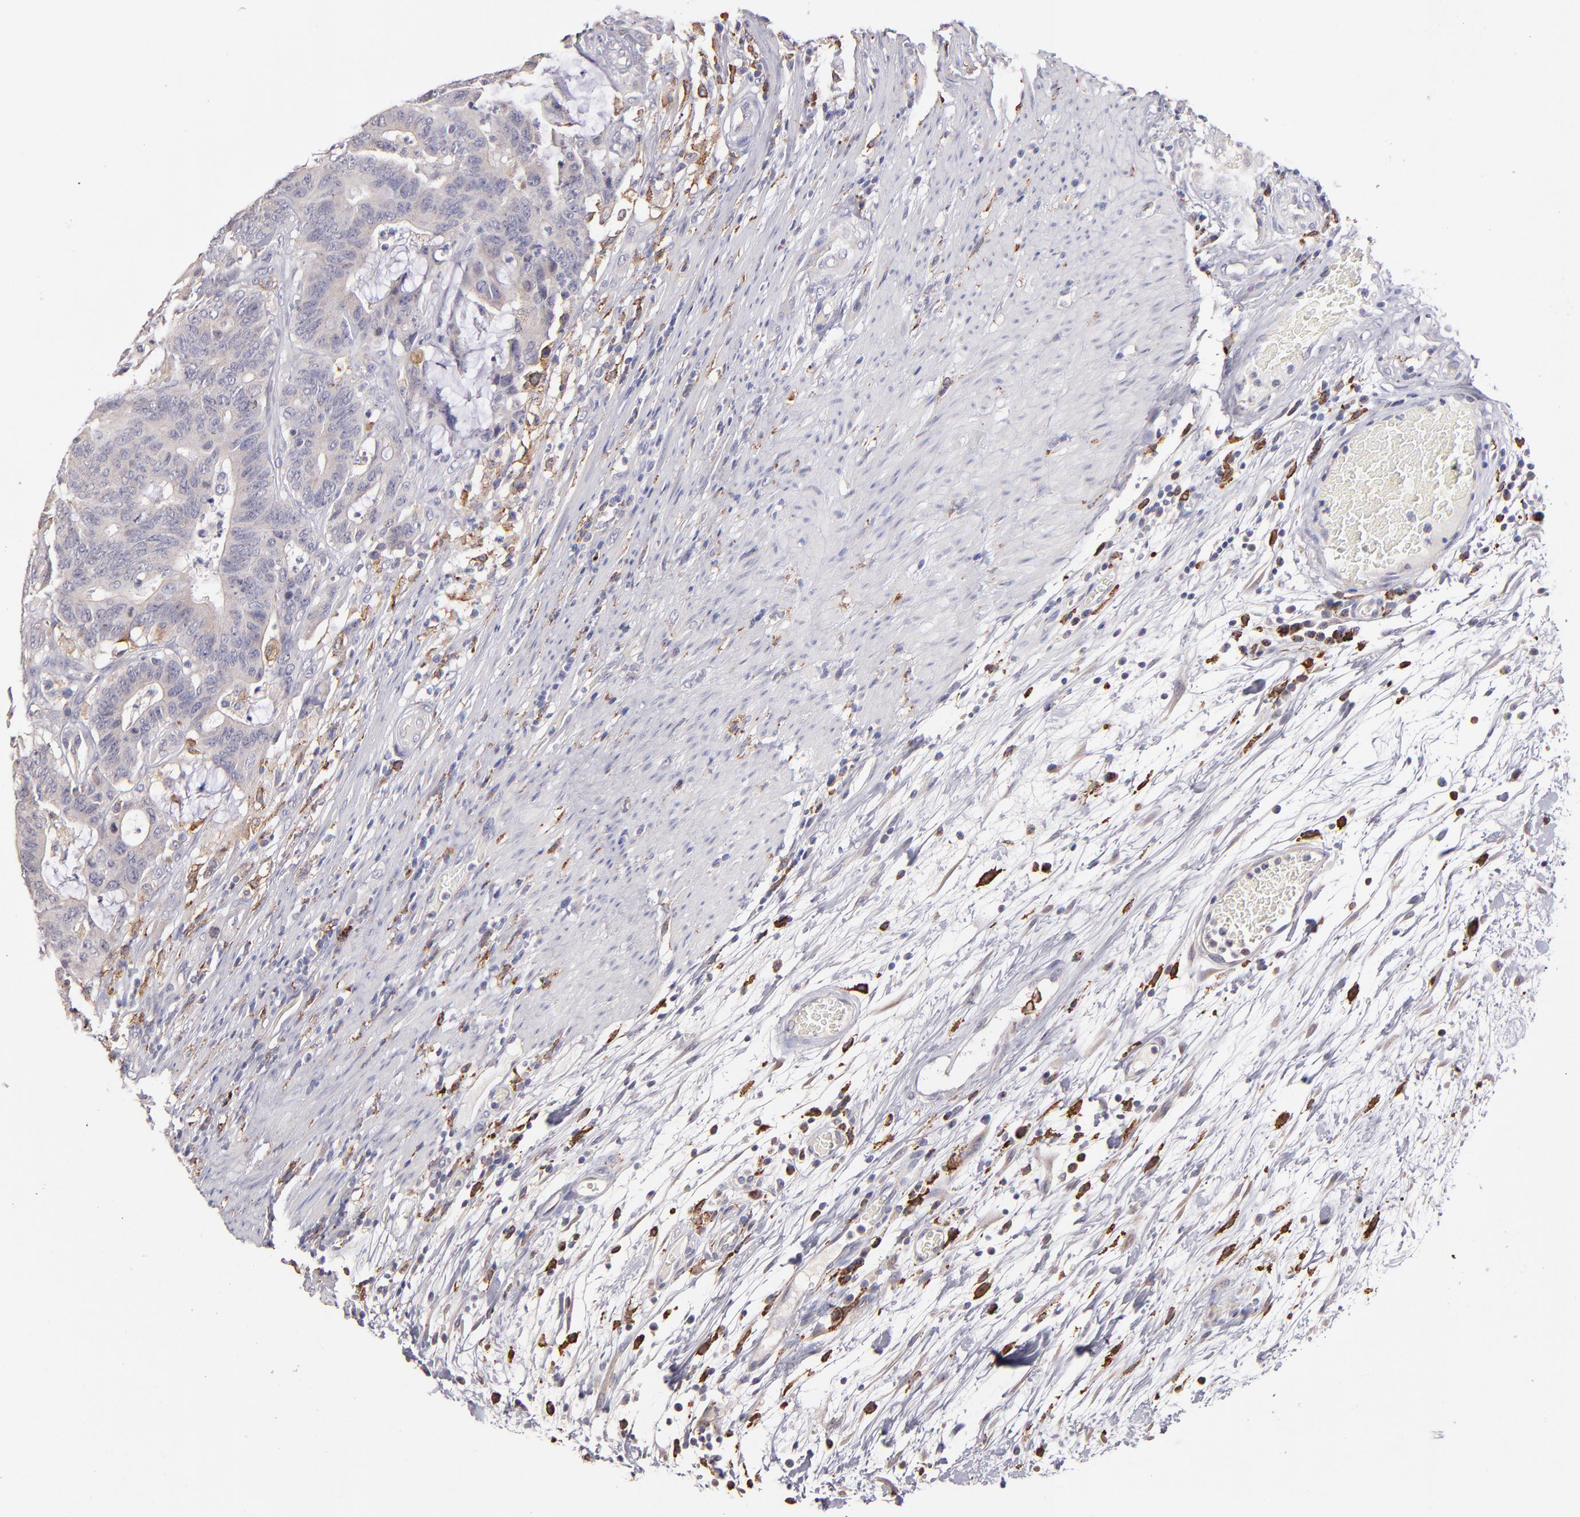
{"staining": {"intensity": "weak", "quantity": ">75%", "location": "cytoplasmic/membranous"}, "tissue": "colorectal cancer", "cell_type": "Tumor cells", "image_type": "cancer", "snomed": [{"axis": "morphology", "description": "Adenocarcinoma, NOS"}, {"axis": "topography", "description": "Colon"}], "caption": "Colorectal cancer (adenocarcinoma) stained with DAB IHC shows low levels of weak cytoplasmic/membranous staining in about >75% of tumor cells.", "gene": "GLDC", "patient": {"sex": "male", "age": 54}}